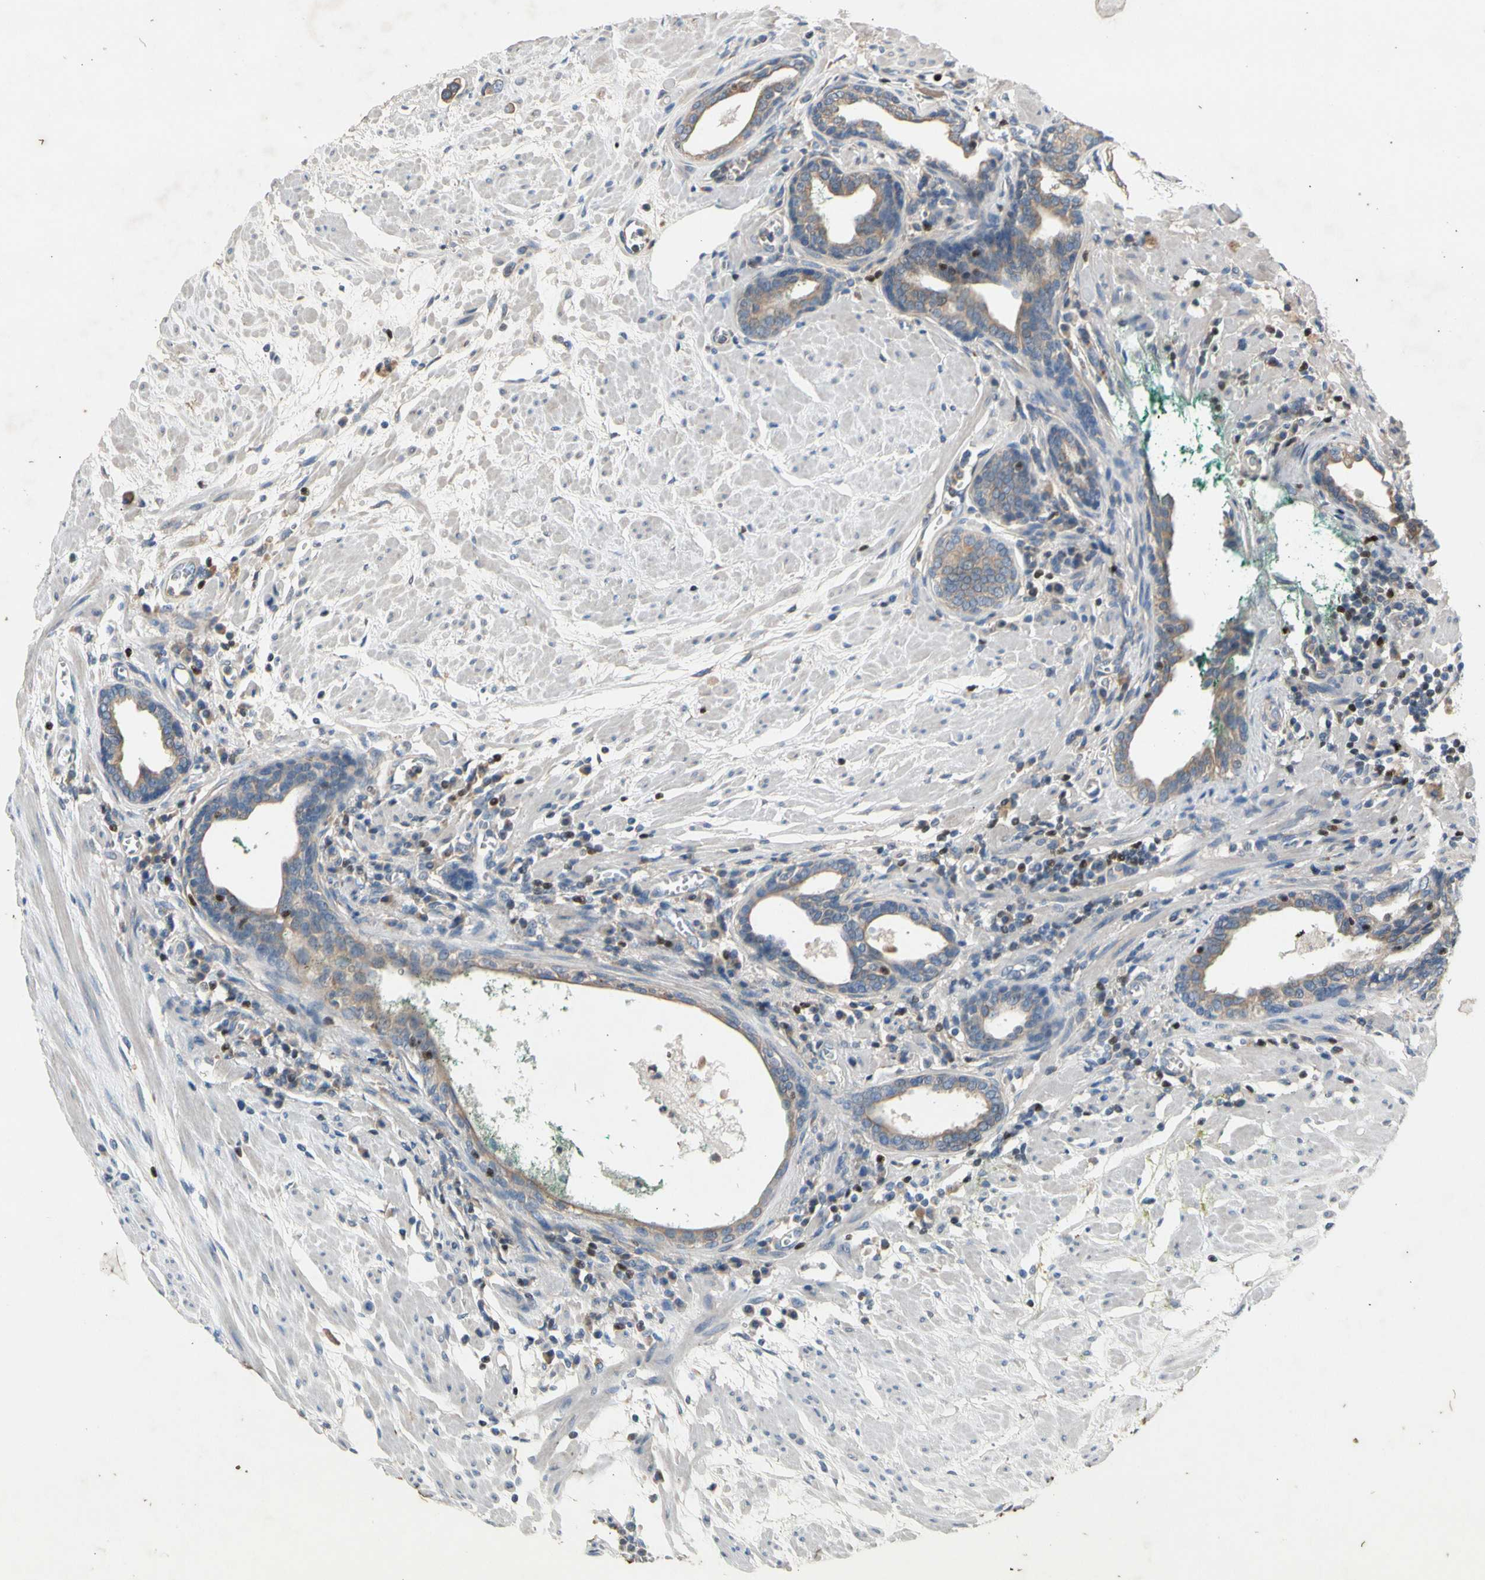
{"staining": {"intensity": "weak", "quantity": ">75%", "location": "cytoplasmic/membranous"}, "tissue": "prostate cancer", "cell_type": "Tumor cells", "image_type": "cancer", "snomed": [{"axis": "morphology", "description": "Adenocarcinoma, Low grade"}, {"axis": "topography", "description": "Prostate"}], "caption": "Prostate cancer (adenocarcinoma (low-grade)) stained with a protein marker displays weak staining in tumor cells.", "gene": "TBX21", "patient": {"sex": "male", "age": 57}}